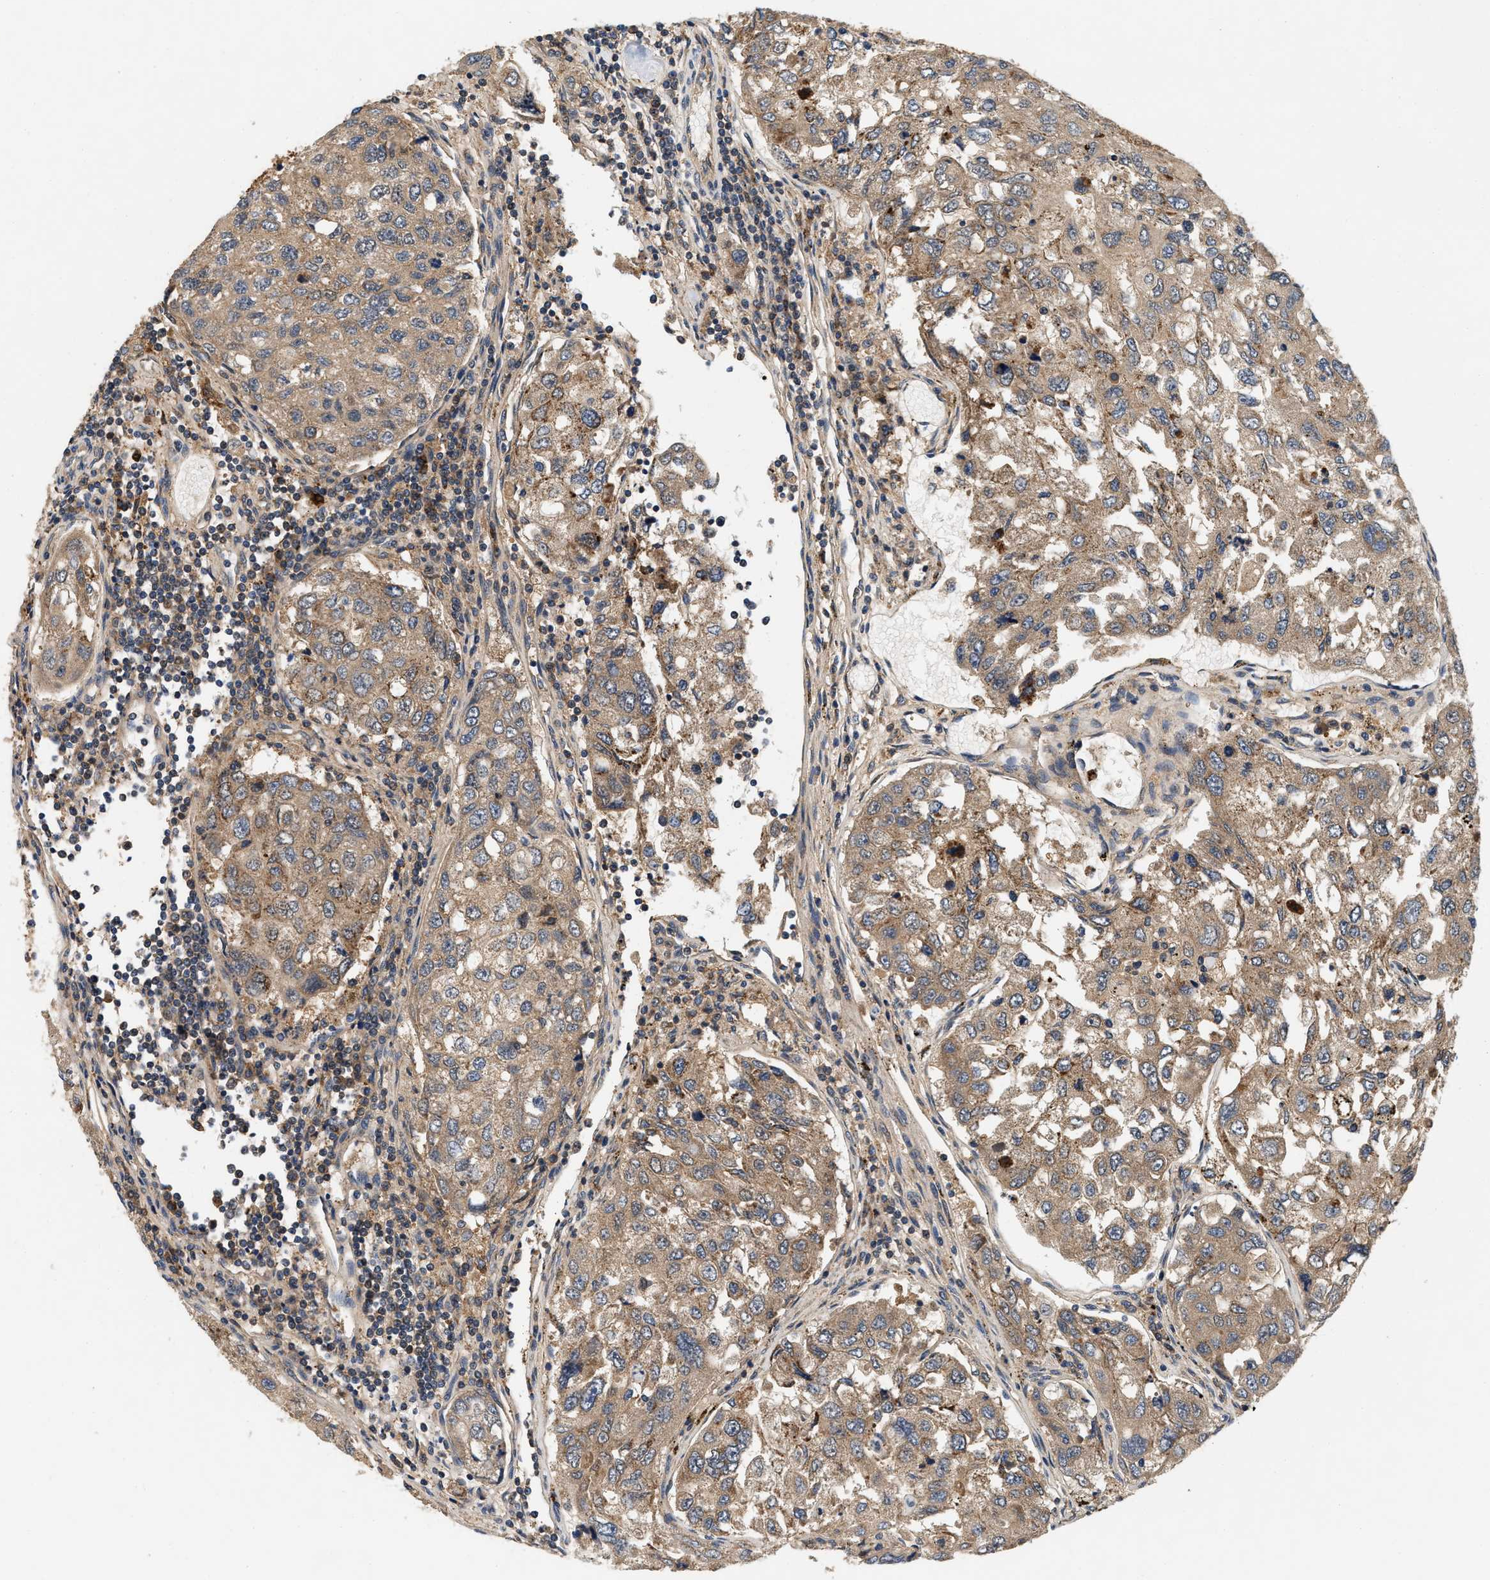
{"staining": {"intensity": "weak", "quantity": ">75%", "location": "cytoplasmic/membranous"}, "tissue": "urothelial cancer", "cell_type": "Tumor cells", "image_type": "cancer", "snomed": [{"axis": "morphology", "description": "Urothelial carcinoma, High grade"}, {"axis": "topography", "description": "Lymph node"}, {"axis": "topography", "description": "Urinary bladder"}], "caption": "High-magnification brightfield microscopy of urothelial cancer stained with DAB (3,3'-diaminobenzidine) (brown) and counterstained with hematoxylin (blue). tumor cells exhibit weak cytoplasmic/membranous staining is appreciated in approximately>75% of cells.", "gene": "FAM78A", "patient": {"sex": "male", "age": 51}}